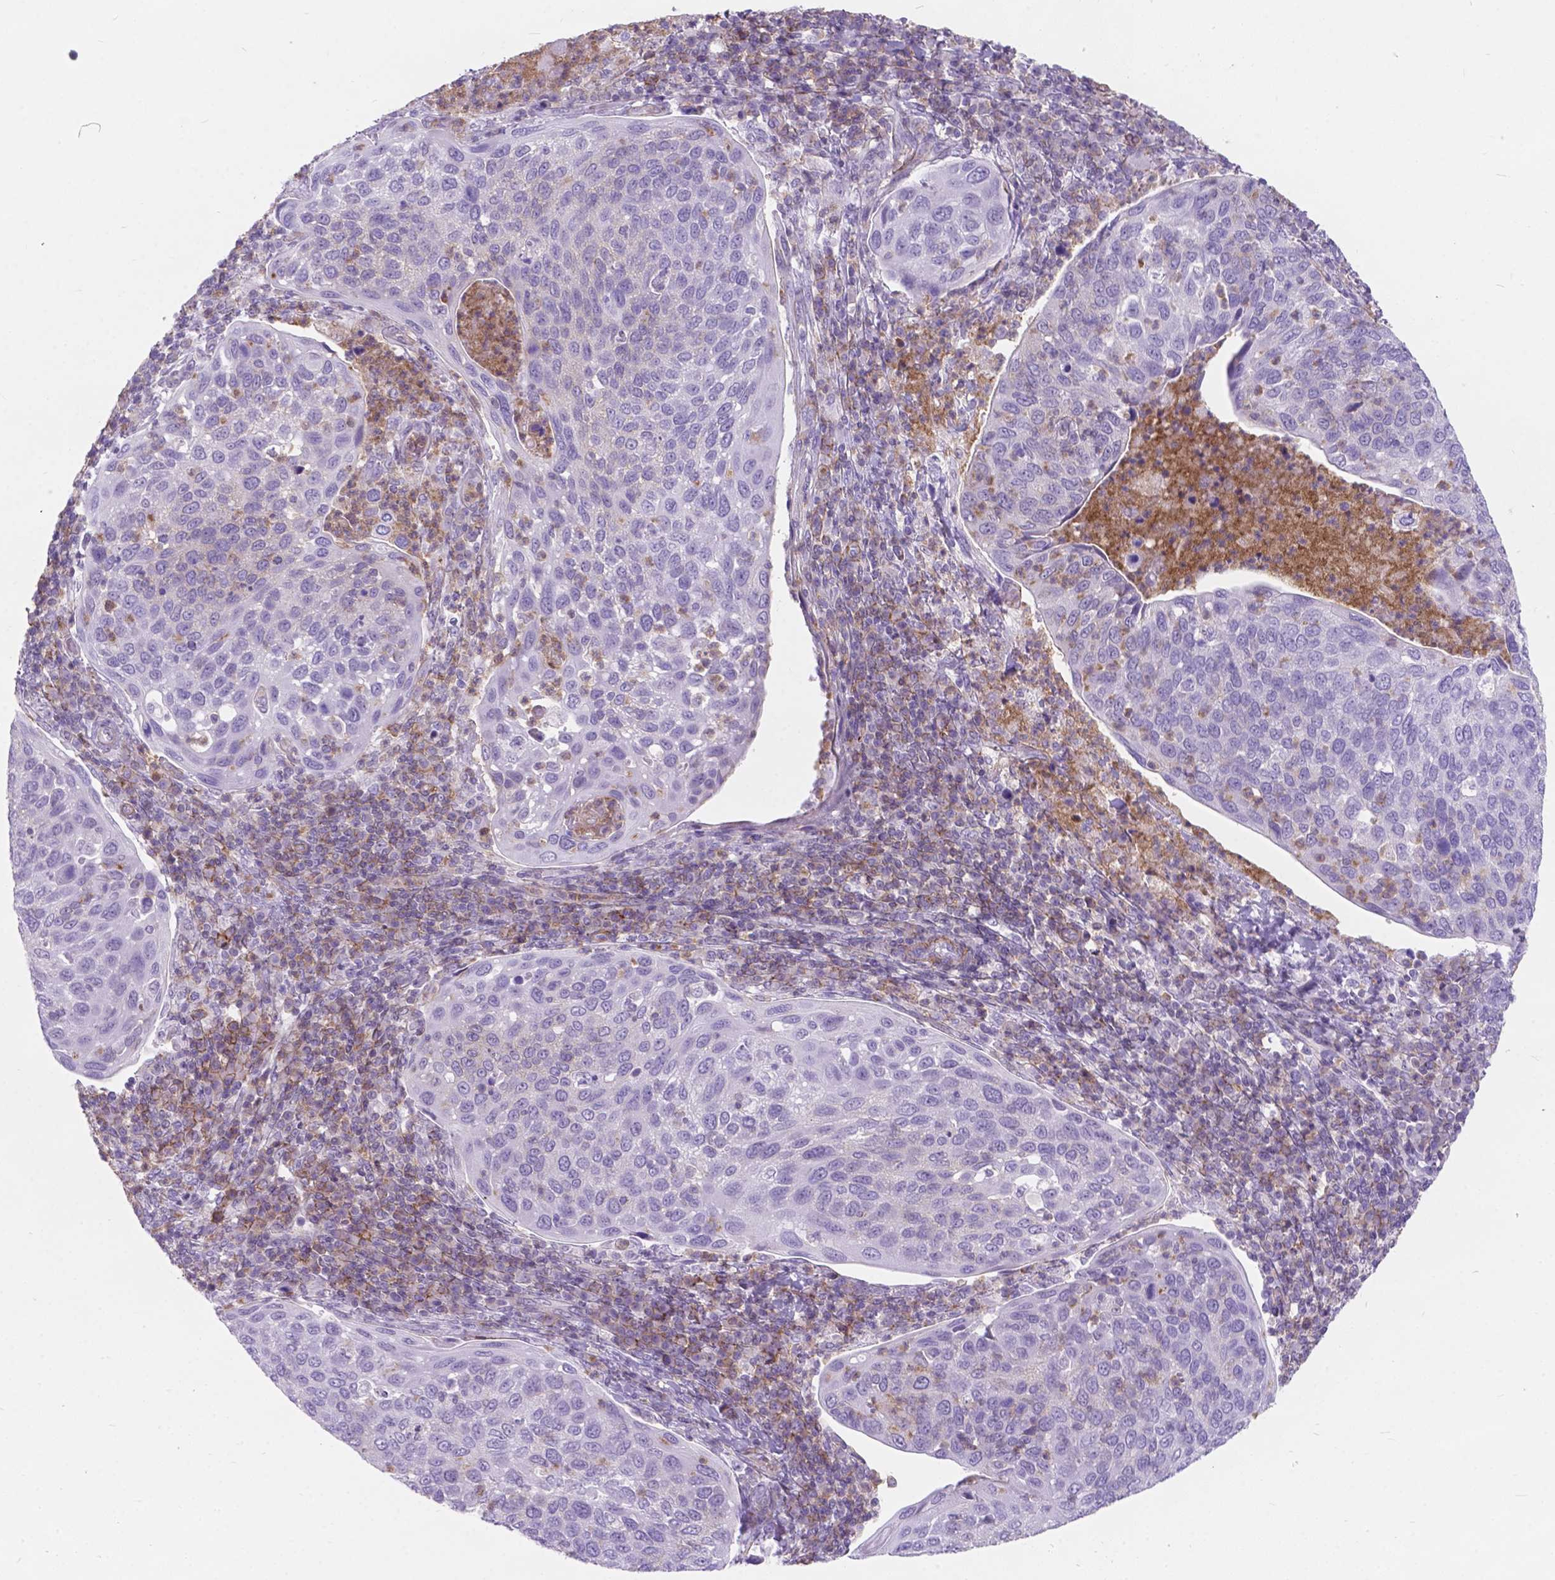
{"staining": {"intensity": "negative", "quantity": "none", "location": "none"}, "tissue": "cervical cancer", "cell_type": "Tumor cells", "image_type": "cancer", "snomed": [{"axis": "morphology", "description": "Squamous cell carcinoma, NOS"}, {"axis": "topography", "description": "Cervix"}], "caption": "Micrograph shows no significant protein positivity in tumor cells of cervical cancer (squamous cell carcinoma).", "gene": "KIAA0040", "patient": {"sex": "female", "age": 54}}